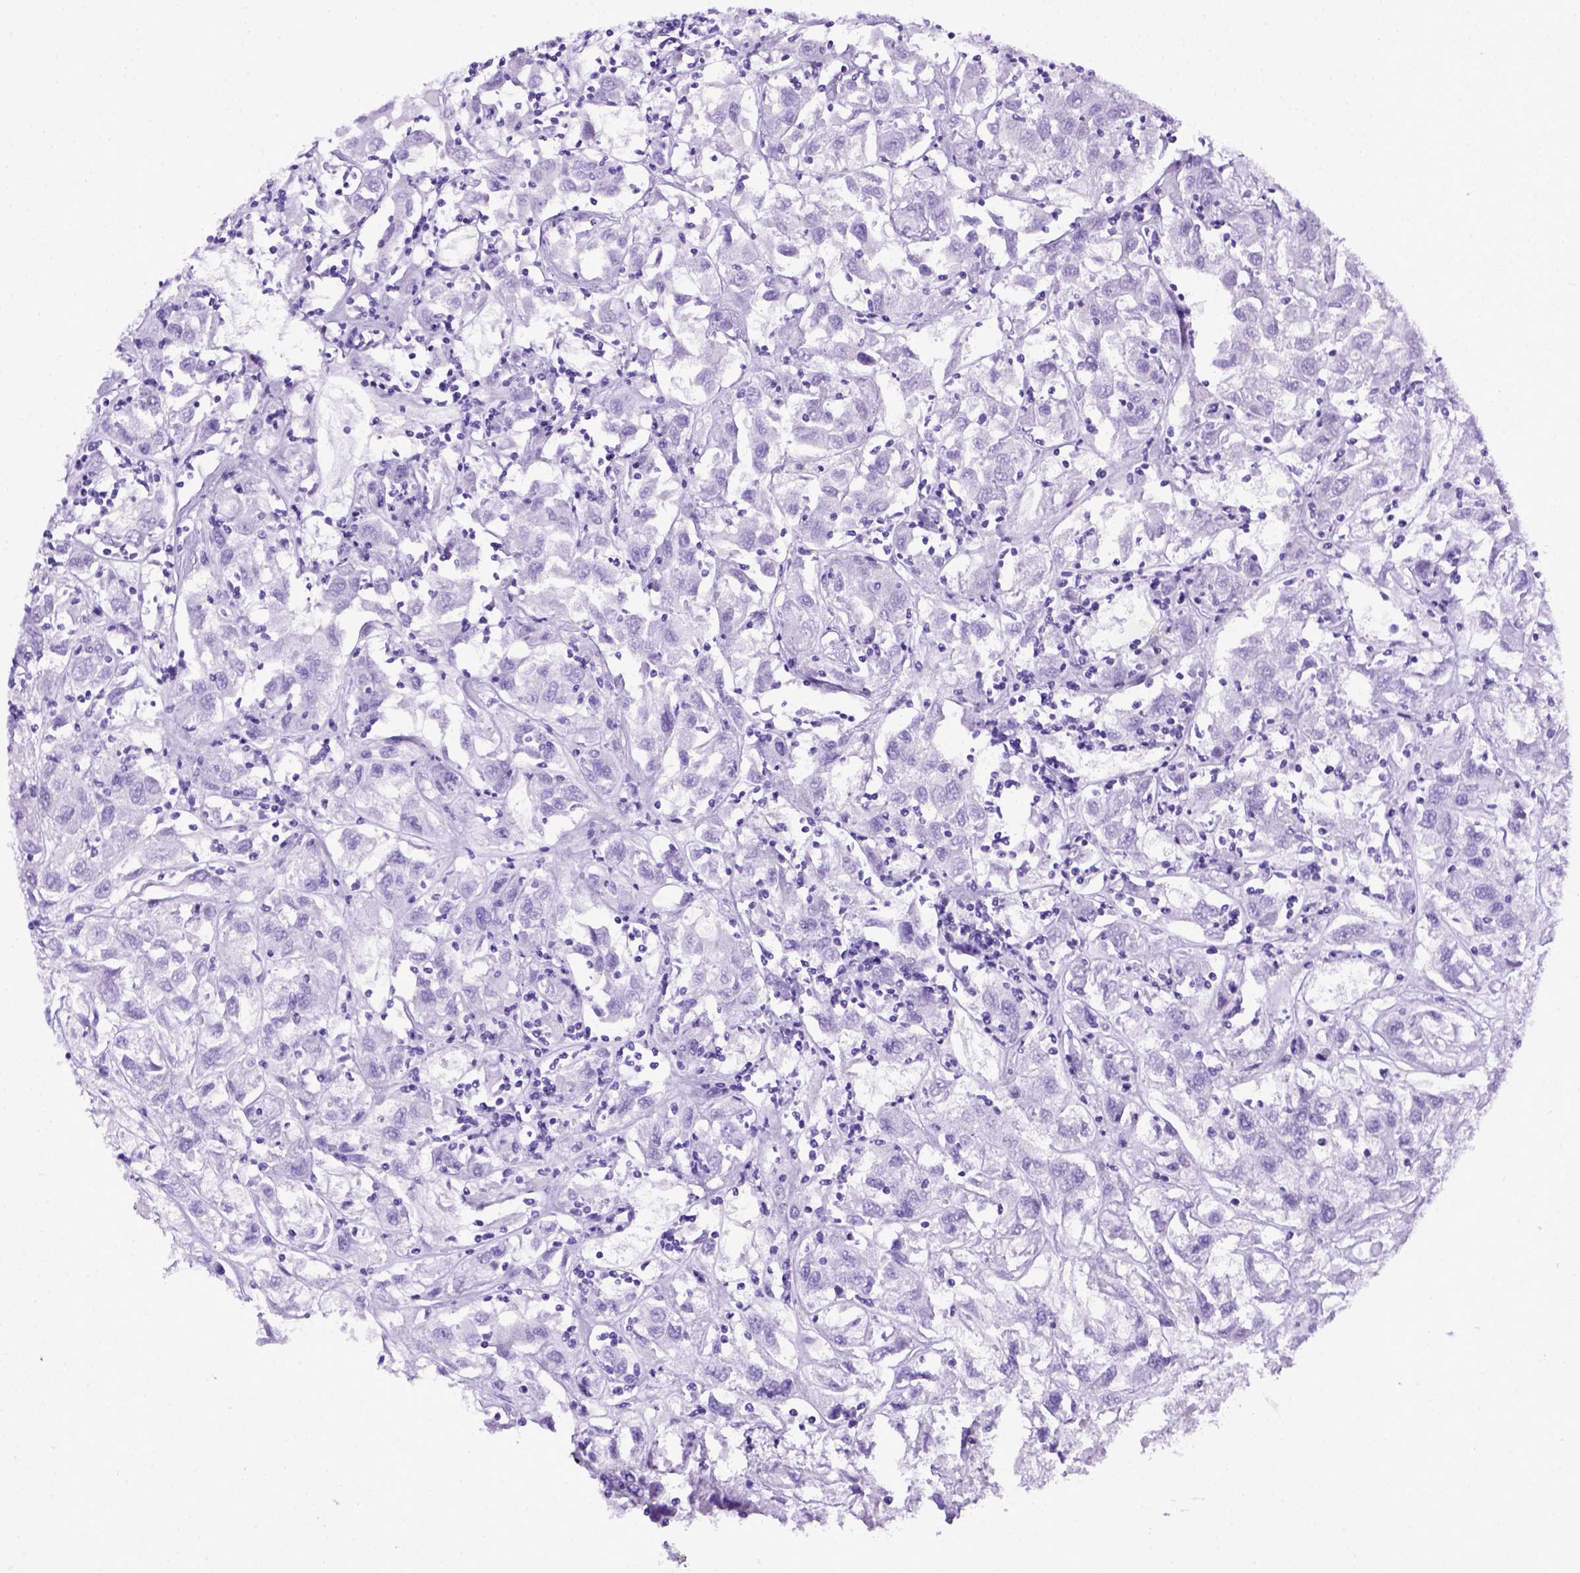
{"staining": {"intensity": "negative", "quantity": "none", "location": "none"}, "tissue": "renal cancer", "cell_type": "Tumor cells", "image_type": "cancer", "snomed": [{"axis": "morphology", "description": "Adenocarcinoma, NOS"}, {"axis": "topography", "description": "Kidney"}], "caption": "Immunohistochemistry histopathology image of neoplastic tissue: human renal cancer stained with DAB (3,3'-diaminobenzidine) demonstrates no significant protein expression in tumor cells.", "gene": "ITIH4", "patient": {"sex": "female", "age": 76}}